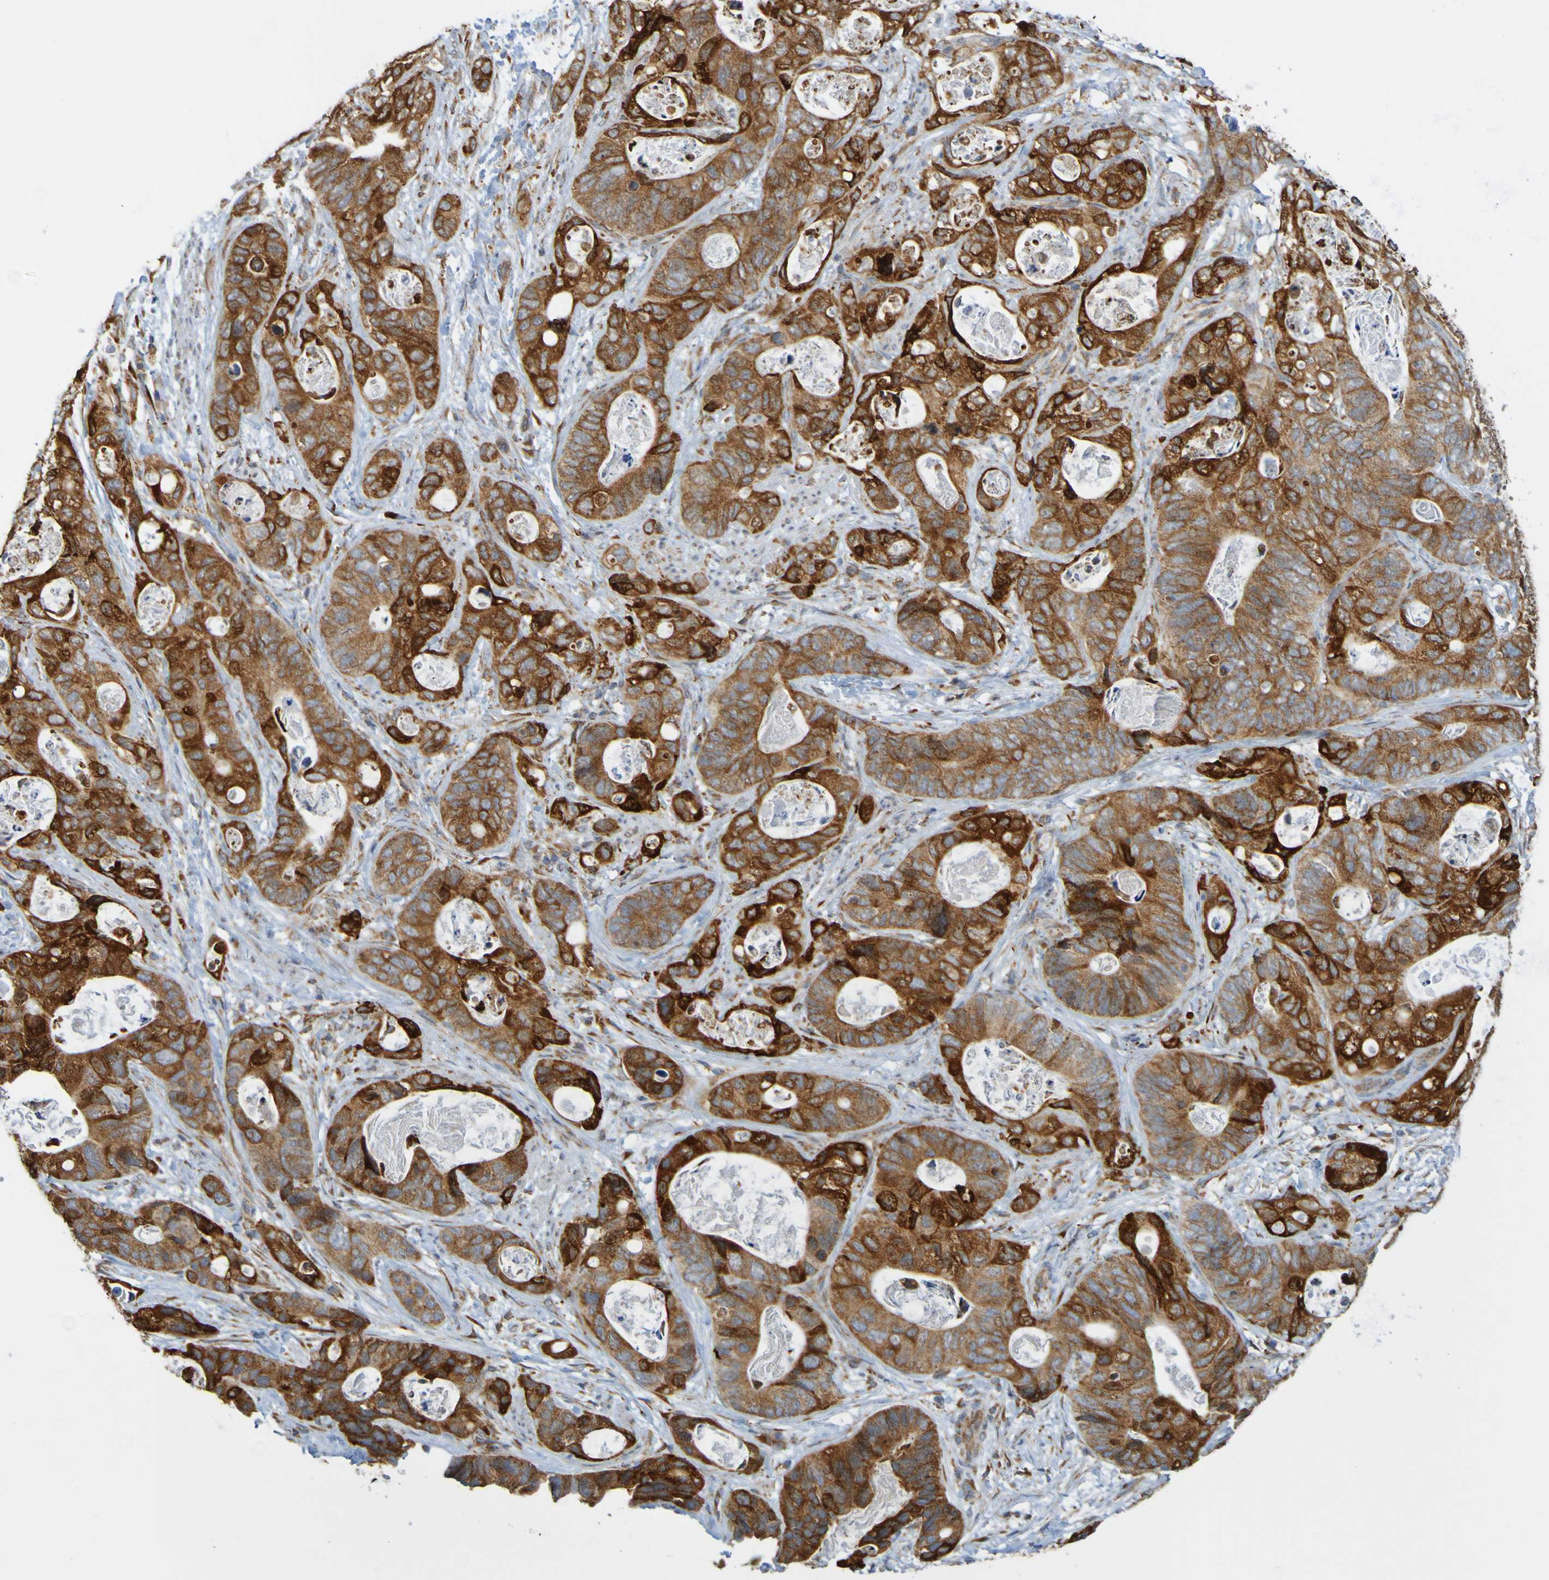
{"staining": {"intensity": "strong", "quantity": "<25%", "location": "cytoplasmic/membranous"}, "tissue": "stomach cancer", "cell_type": "Tumor cells", "image_type": "cancer", "snomed": [{"axis": "morphology", "description": "Adenocarcinoma, NOS"}, {"axis": "topography", "description": "Stomach"}], "caption": "Adenocarcinoma (stomach) was stained to show a protein in brown. There is medium levels of strong cytoplasmic/membranous expression in about <25% of tumor cells.", "gene": "PDIA3", "patient": {"sex": "female", "age": 89}}